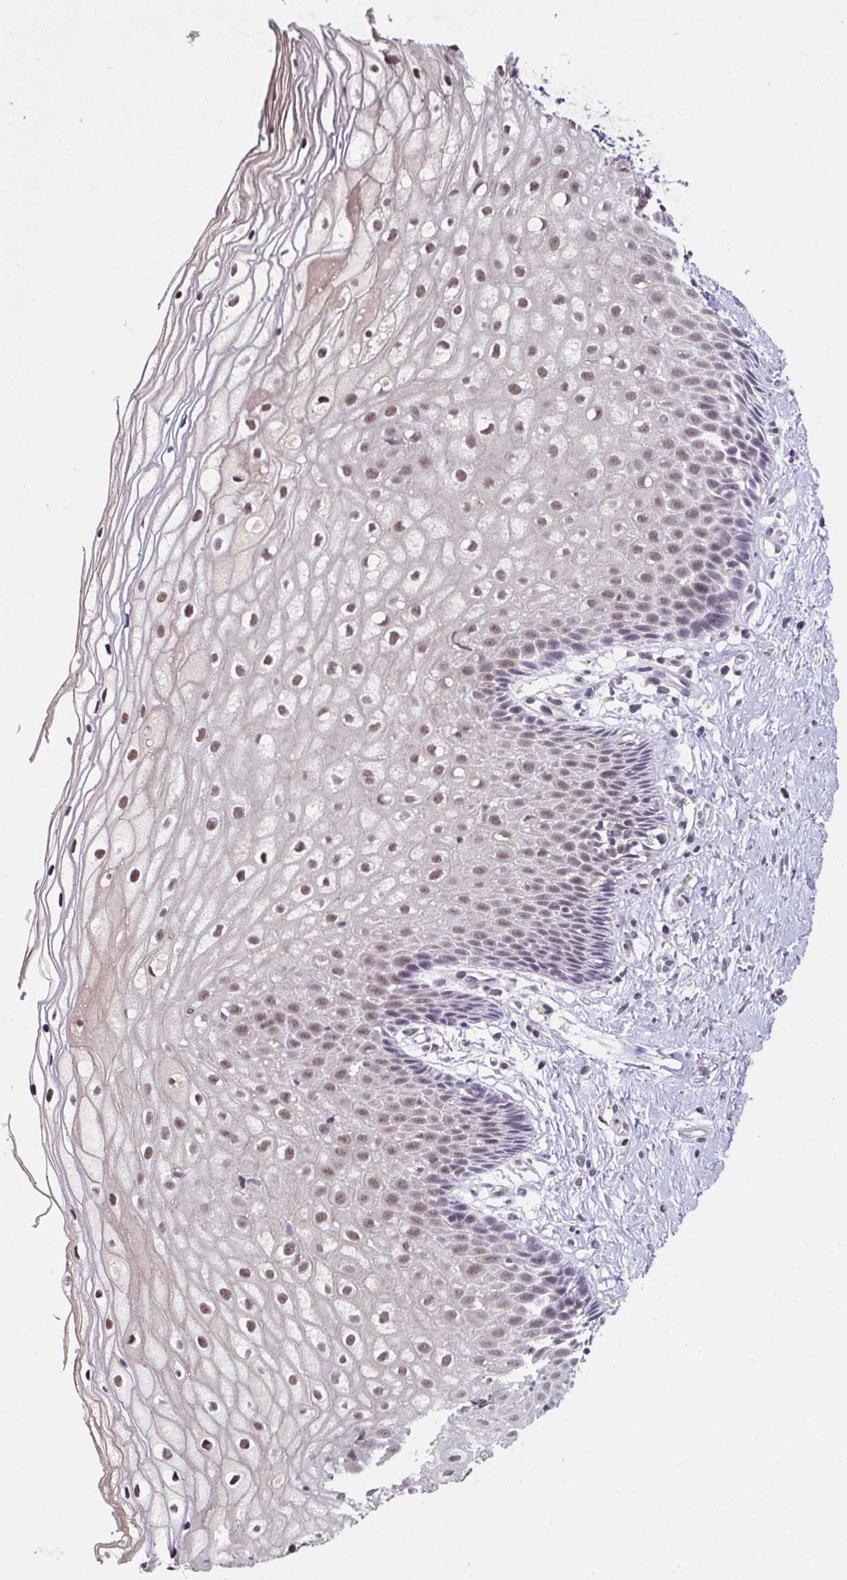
{"staining": {"intensity": "weak", "quantity": "<25%", "location": "nuclear"}, "tissue": "cervix", "cell_type": "Glandular cells", "image_type": "normal", "snomed": [{"axis": "morphology", "description": "Normal tissue, NOS"}, {"axis": "topography", "description": "Cervix"}], "caption": "Immunohistochemistry histopathology image of normal cervix stained for a protein (brown), which shows no expression in glandular cells.", "gene": "RBBP6", "patient": {"sex": "female", "age": 36}}